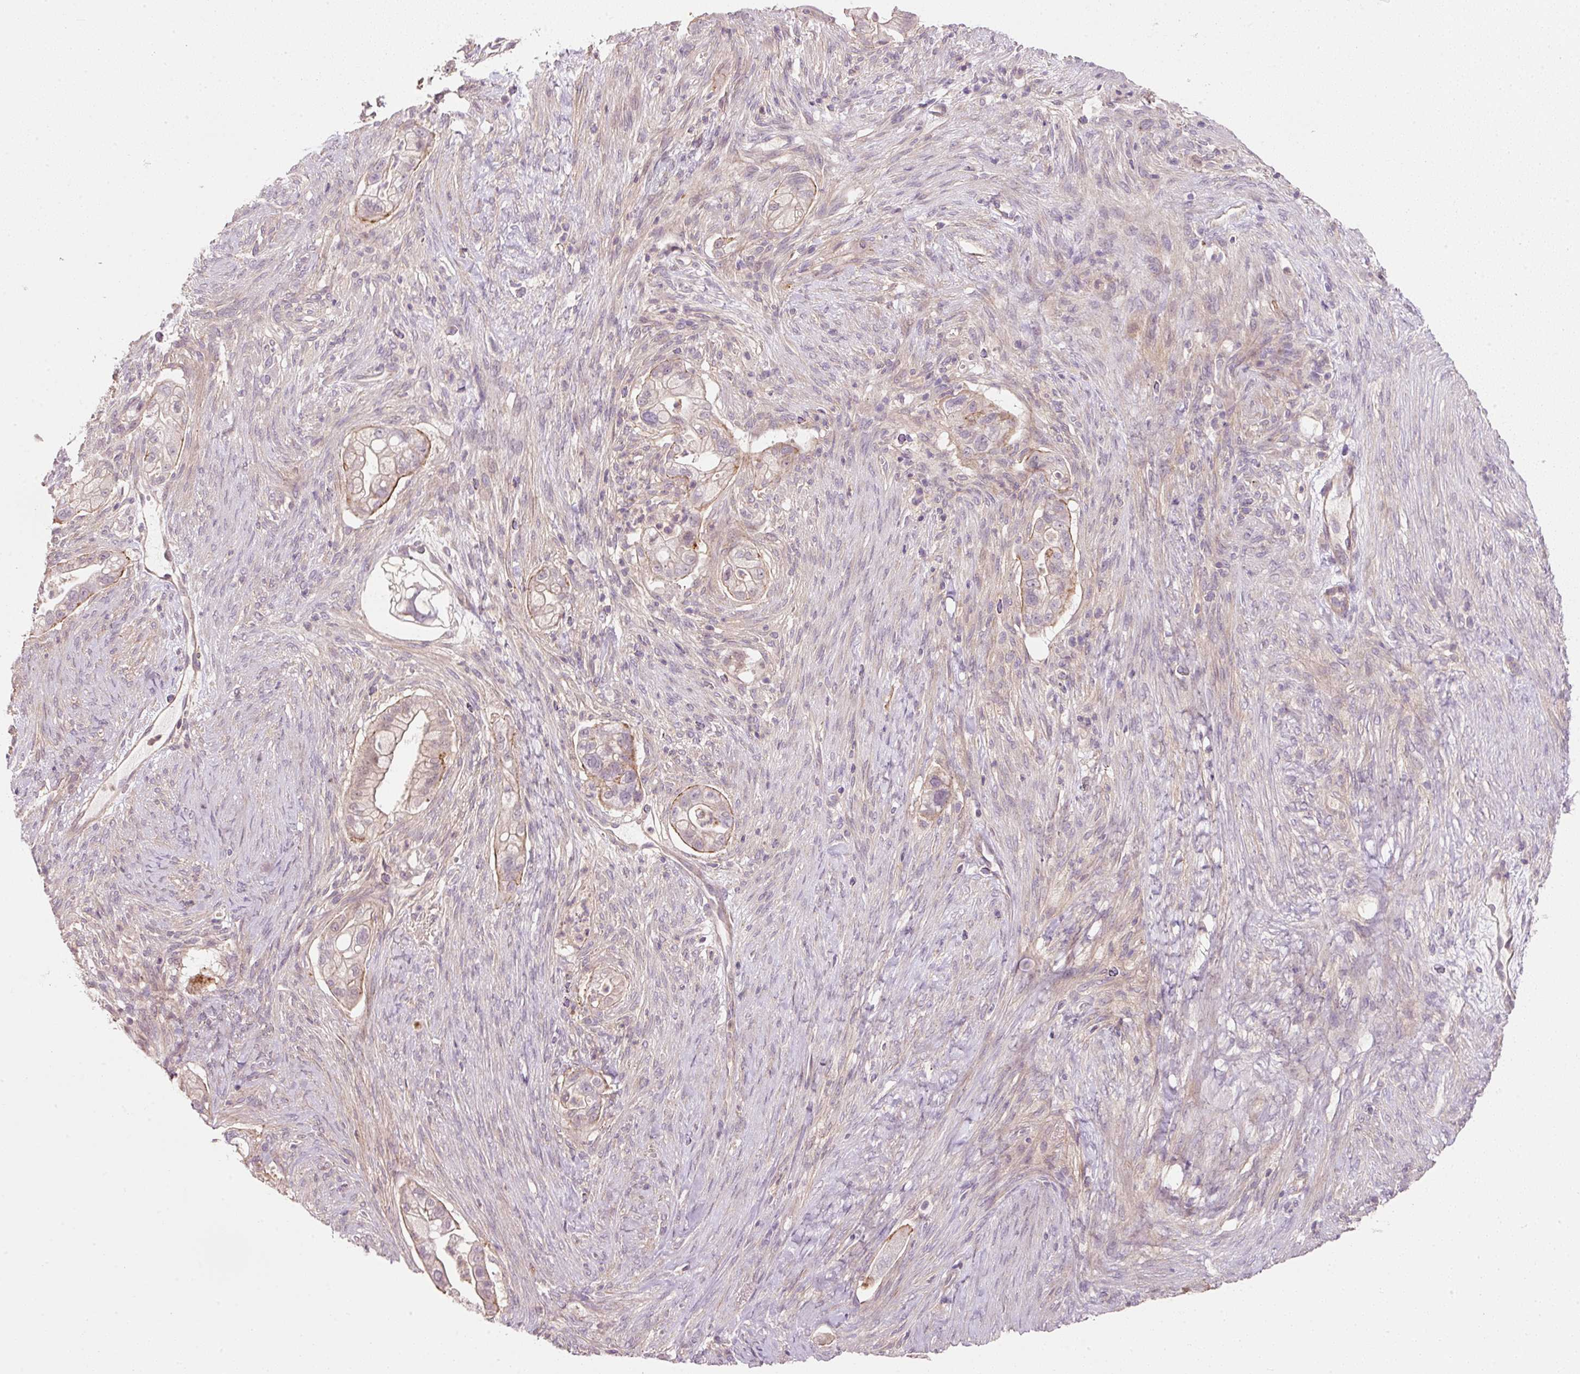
{"staining": {"intensity": "moderate", "quantity": "<25%", "location": "cytoplasmic/membranous"}, "tissue": "pancreatic cancer", "cell_type": "Tumor cells", "image_type": "cancer", "snomed": [{"axis": "morphology", "description": "Adenocarcinoma, NOS"}, {"axis": "topography", "description": "Pancreas"}], "caption": "About <25% of tumor cells in human pancreatic cancer (adenocarcinoma) exhibit moderate cytoplasmic/membranous protein staining as visualized by brown immunohistochemical staining.", "gene": "TIRAP", "patient": {"sex": "male", "age": 44}}